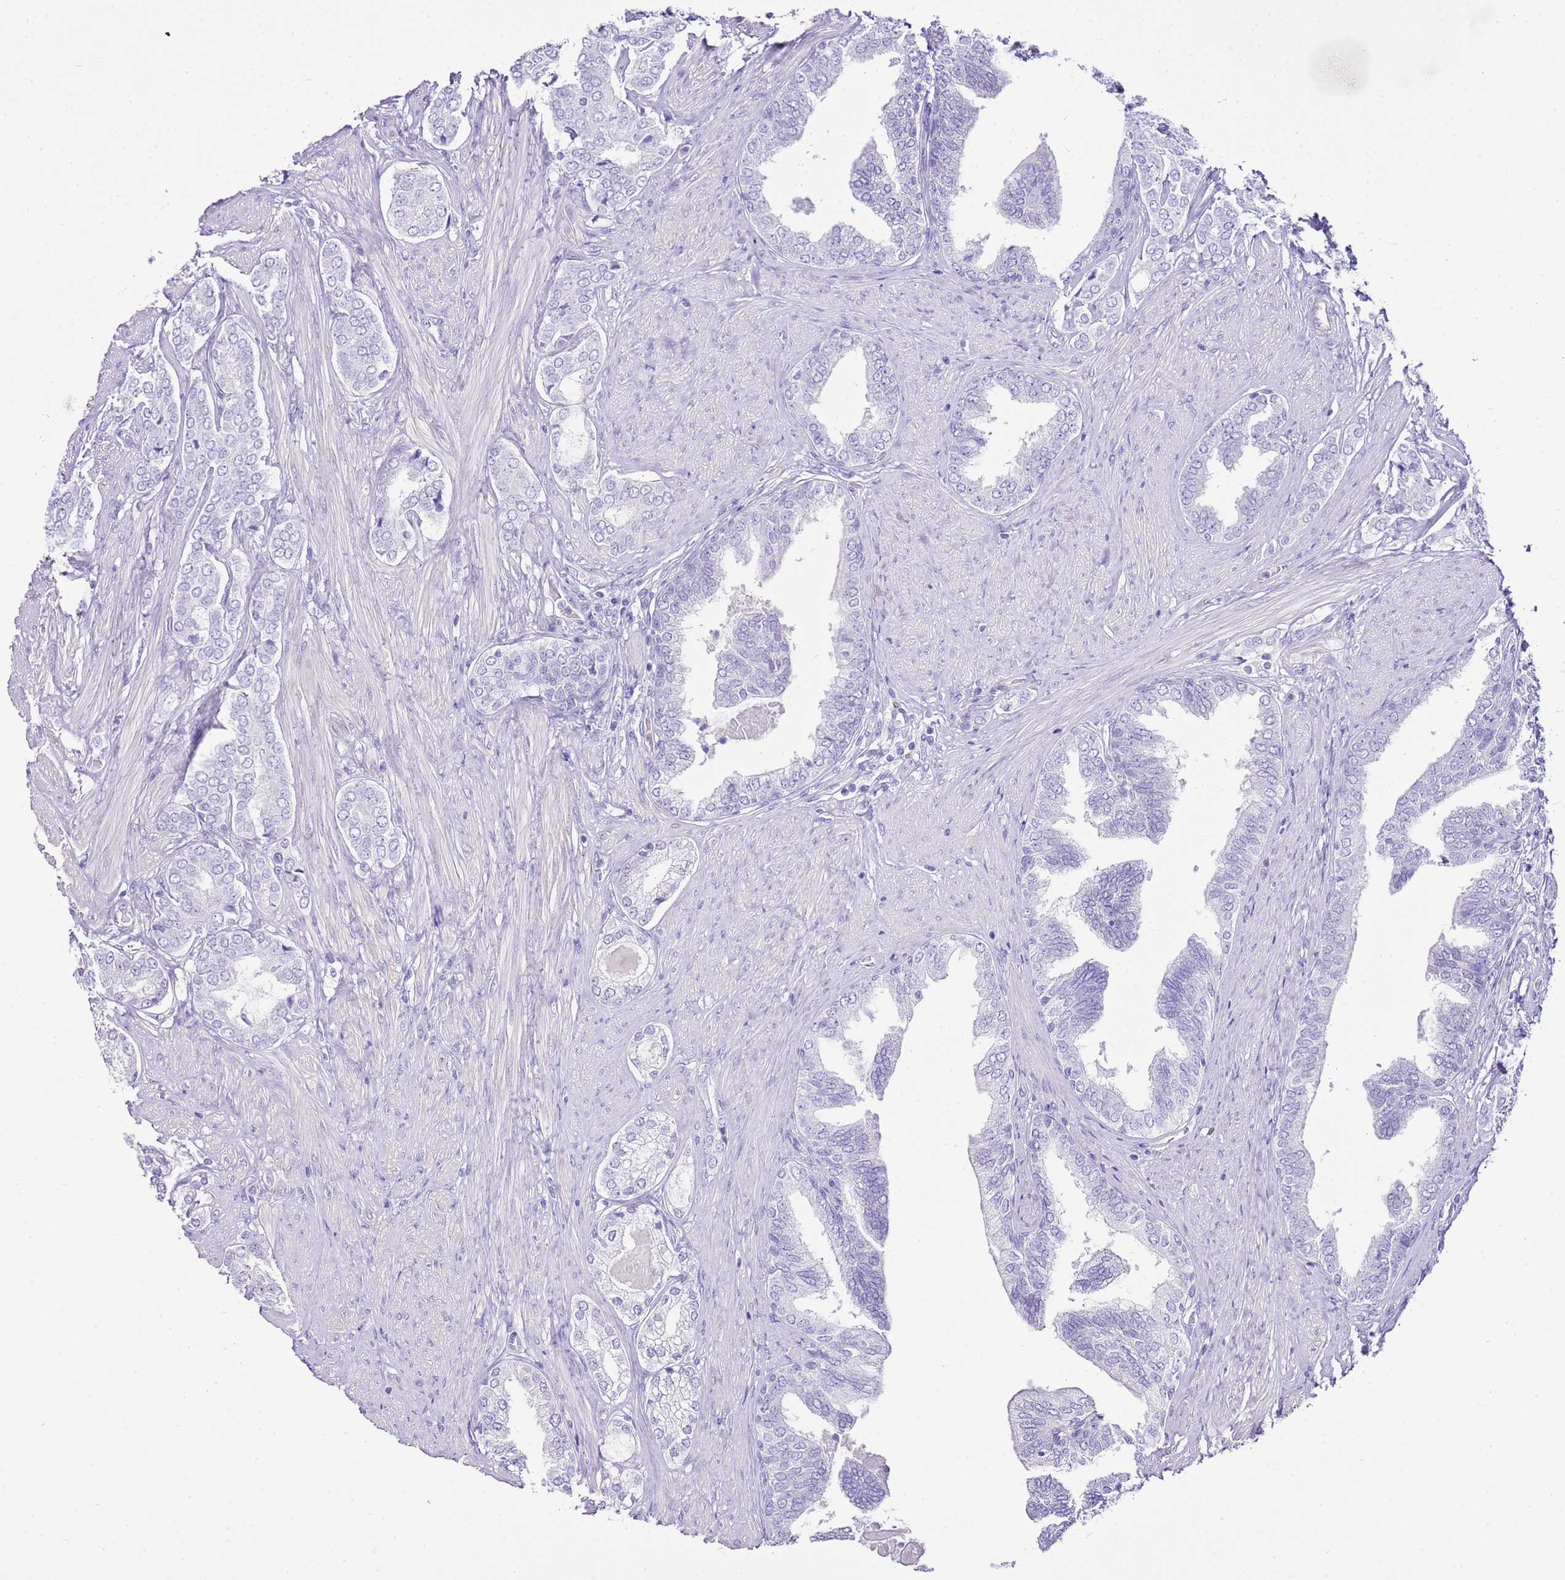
{"staining": {"intensity": "negative", "quantity": "none", "location": "none"}, "tissue": "prostate cancer", "cell_type": "Tumor cells", "image_type": "cancer", "snomed": [{"axis": "morphology", "description": "Adenocarcinoma, High grade"}, {"axis": "topography", "description": "Prostate"}], "caption": "The photomicrograph displays no significant positivity in tumor cells of high-grade adenocarcinoma (prostate).", "gene": "BHLHA15", "patient": {"sex": "male", "age": 71}}